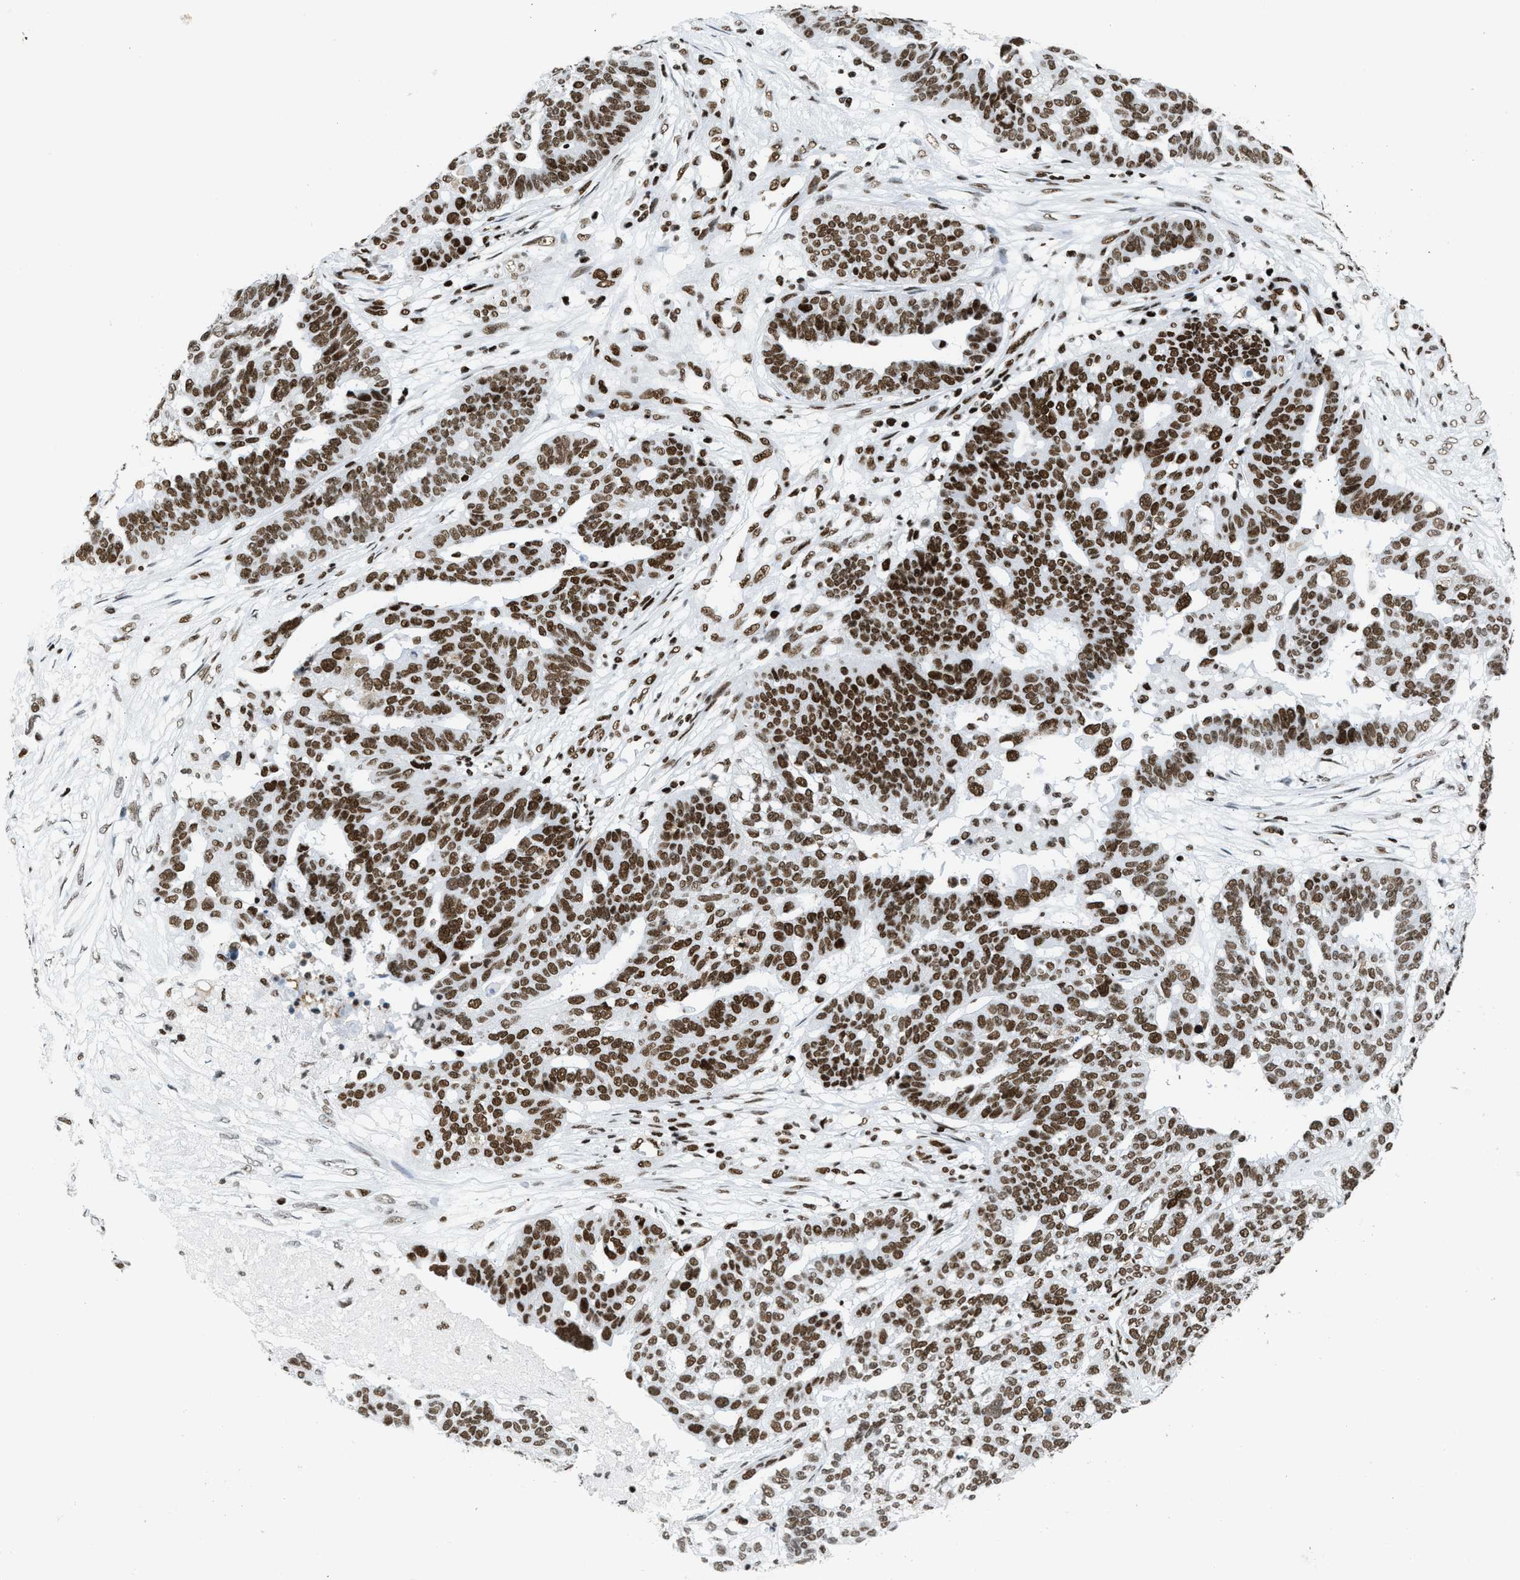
{"staining": {"intensity": "strong", "quantity": ">75%", "location": "nuclear"}, "tissue": "ovarian cancer", "cell_type": "Tumor cells", "image_type": "cancer", "snomed": [{"axis": "morphology", "description": "Cystadenocarcinoma, serous, NOS"}, {"axis": "topography", "description": "Ovary"}], "caption": "Human ovarian cancer stained with a protein marker displays strong staining in tumor cells.", "gene": "PIF1", "patient": {"sex": "female", "age": 59}}